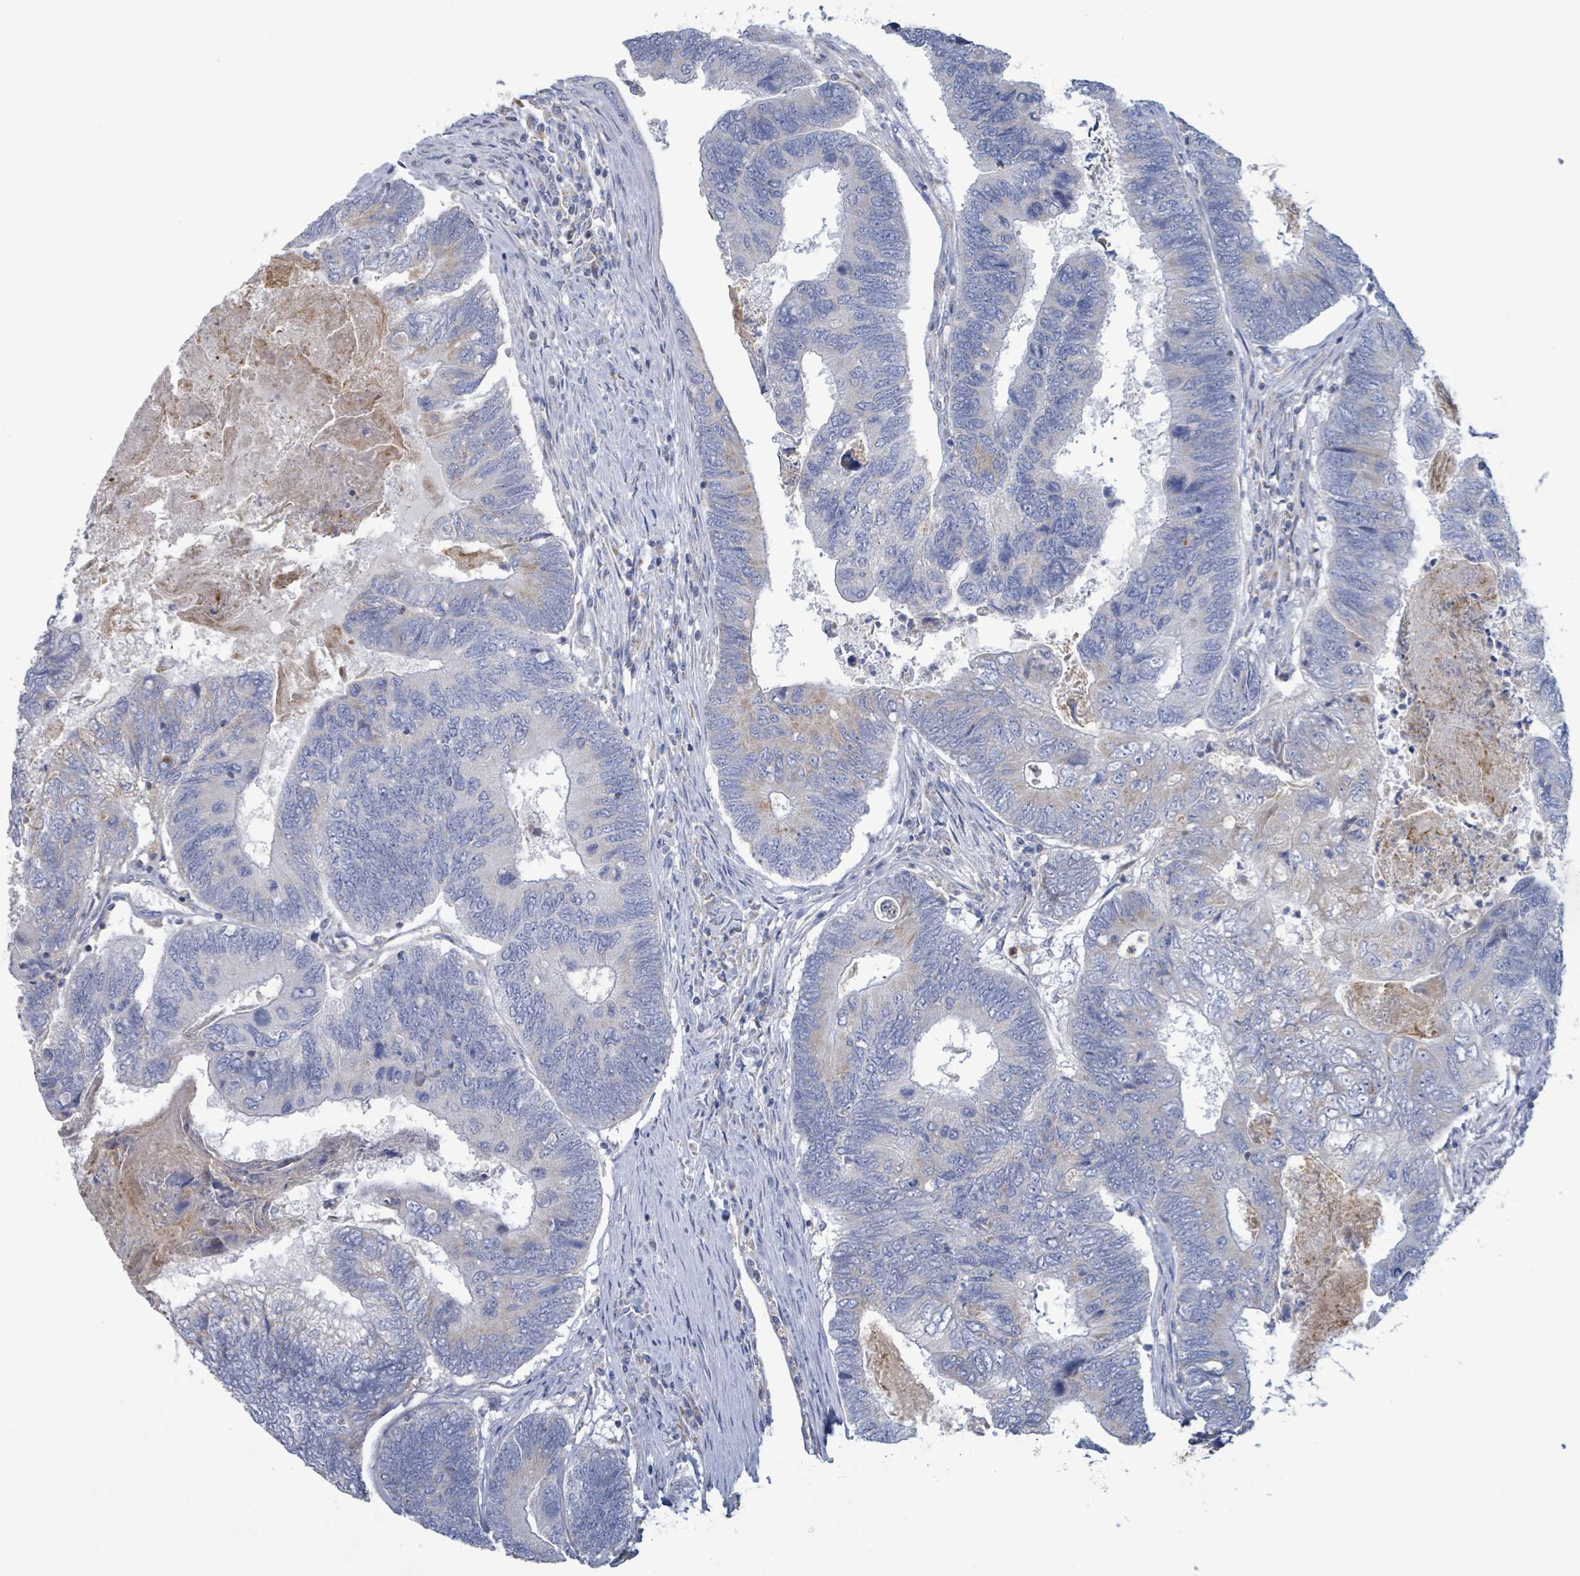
{"staining": {"intensity": "negative", "quantity": "none", "location": "none"}, "tissue": "colorectal cancer", "cell_type": "Tumor cells", "image_type": "cancer", "snomed": [{"axis": "morphology", "description": "Adenocarcinoma, NOS"}, {"axis": "topography", "description": "Colon"}], "caption": "A high-resolution histopathology image shows immunohistochemistry (IHC) staining of adenocarcinoma (colorectal), which shows no significant positivity in tumor cells.", "gene": "AKR1C4", "patient": {"sex": "female", "age": 67}}